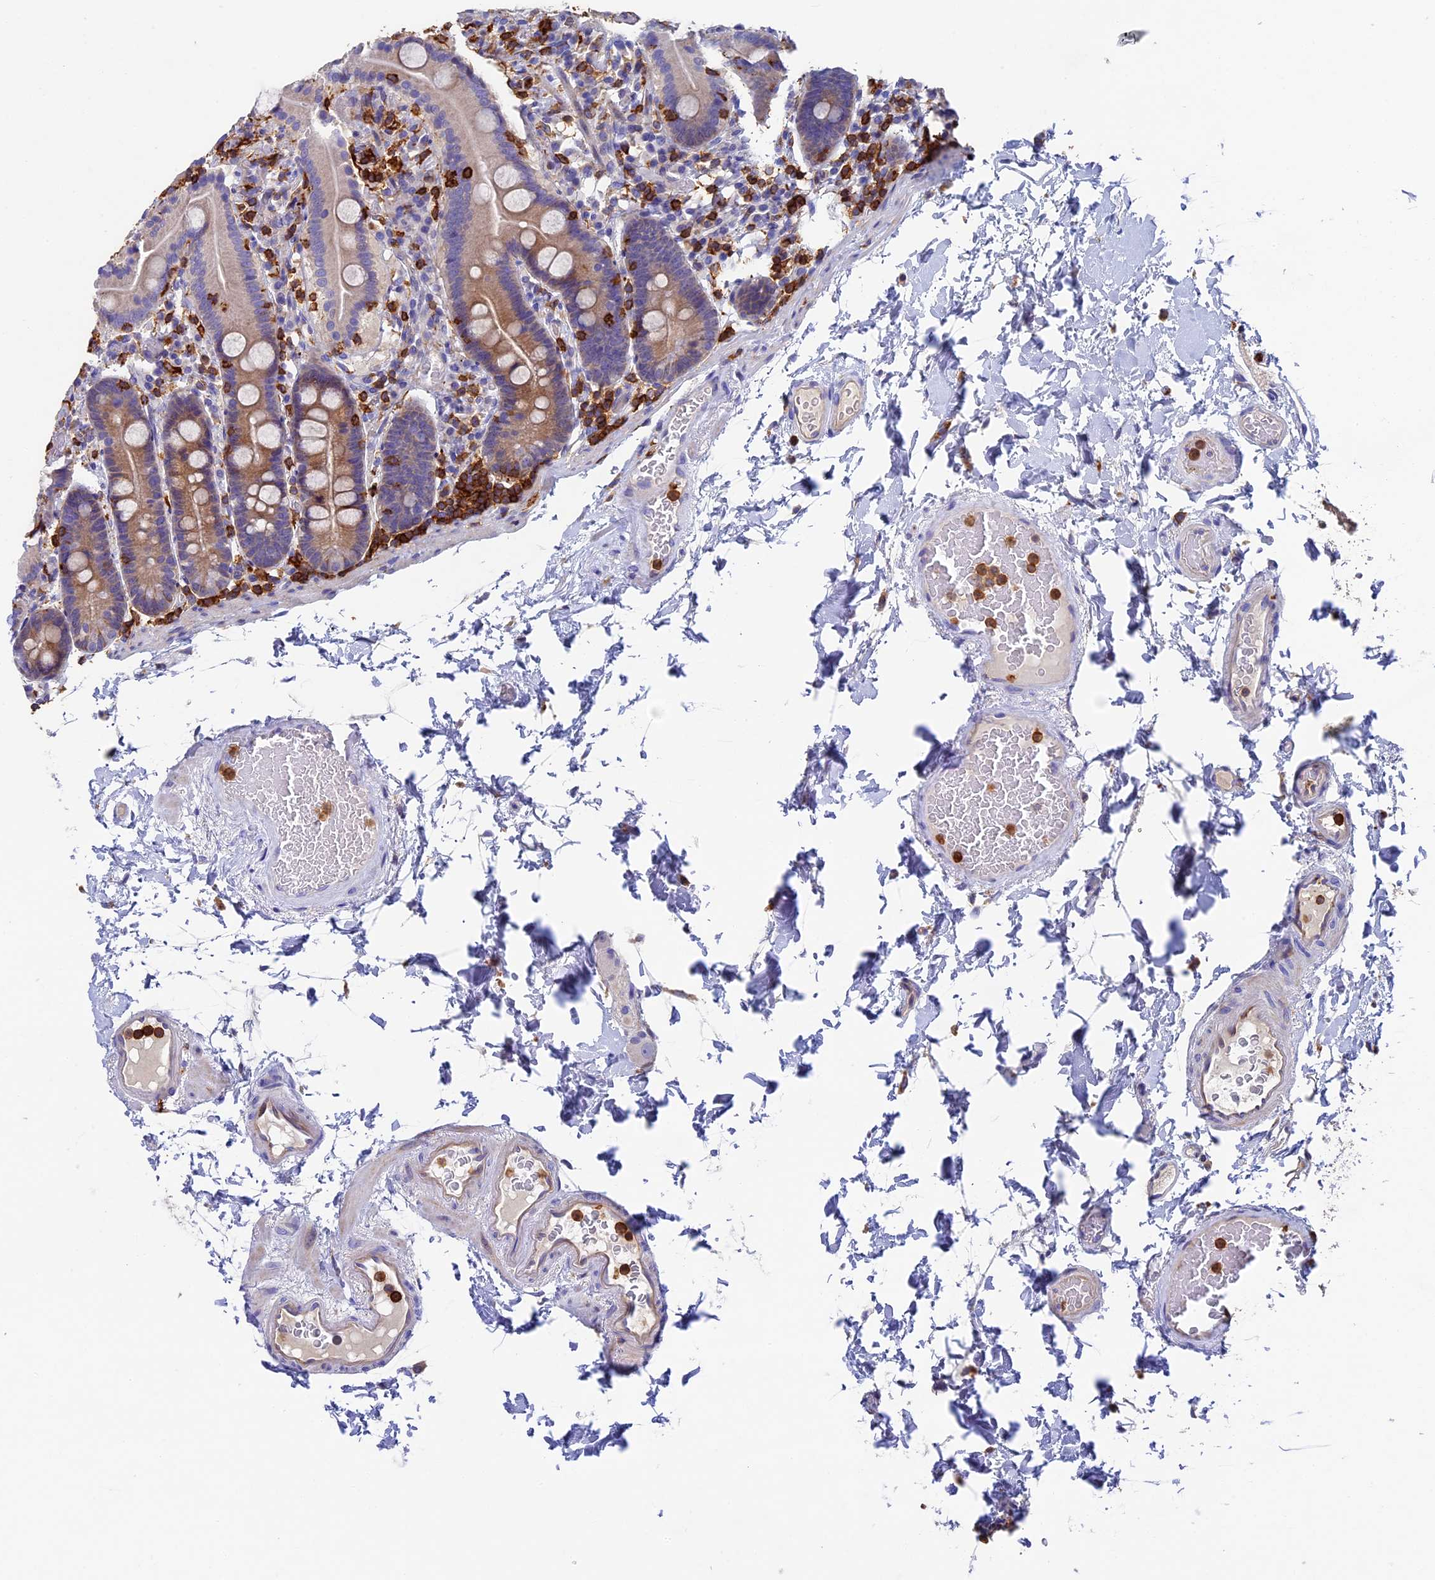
{"staining": {"intensity": "moderate", "quantity": ">75%", "location": "cytoplasmic/membranous"}, "tissue": "duodenum", "cell_type": "Glandular cells", "image_type": "normal", "snomed": [{"axis": "morphology", "description": "Normal tissue, NOS"}, {"axis": "topography", "description": "Duodenum"}], "caption": "This is a histology image of IHC staining of unremarkable duodenum, which shows moderate expression in the cytoplasmic/membranous of glandular cells.", "gene": "ADAT1", "patient": {"sex": "male", "age": 55}}